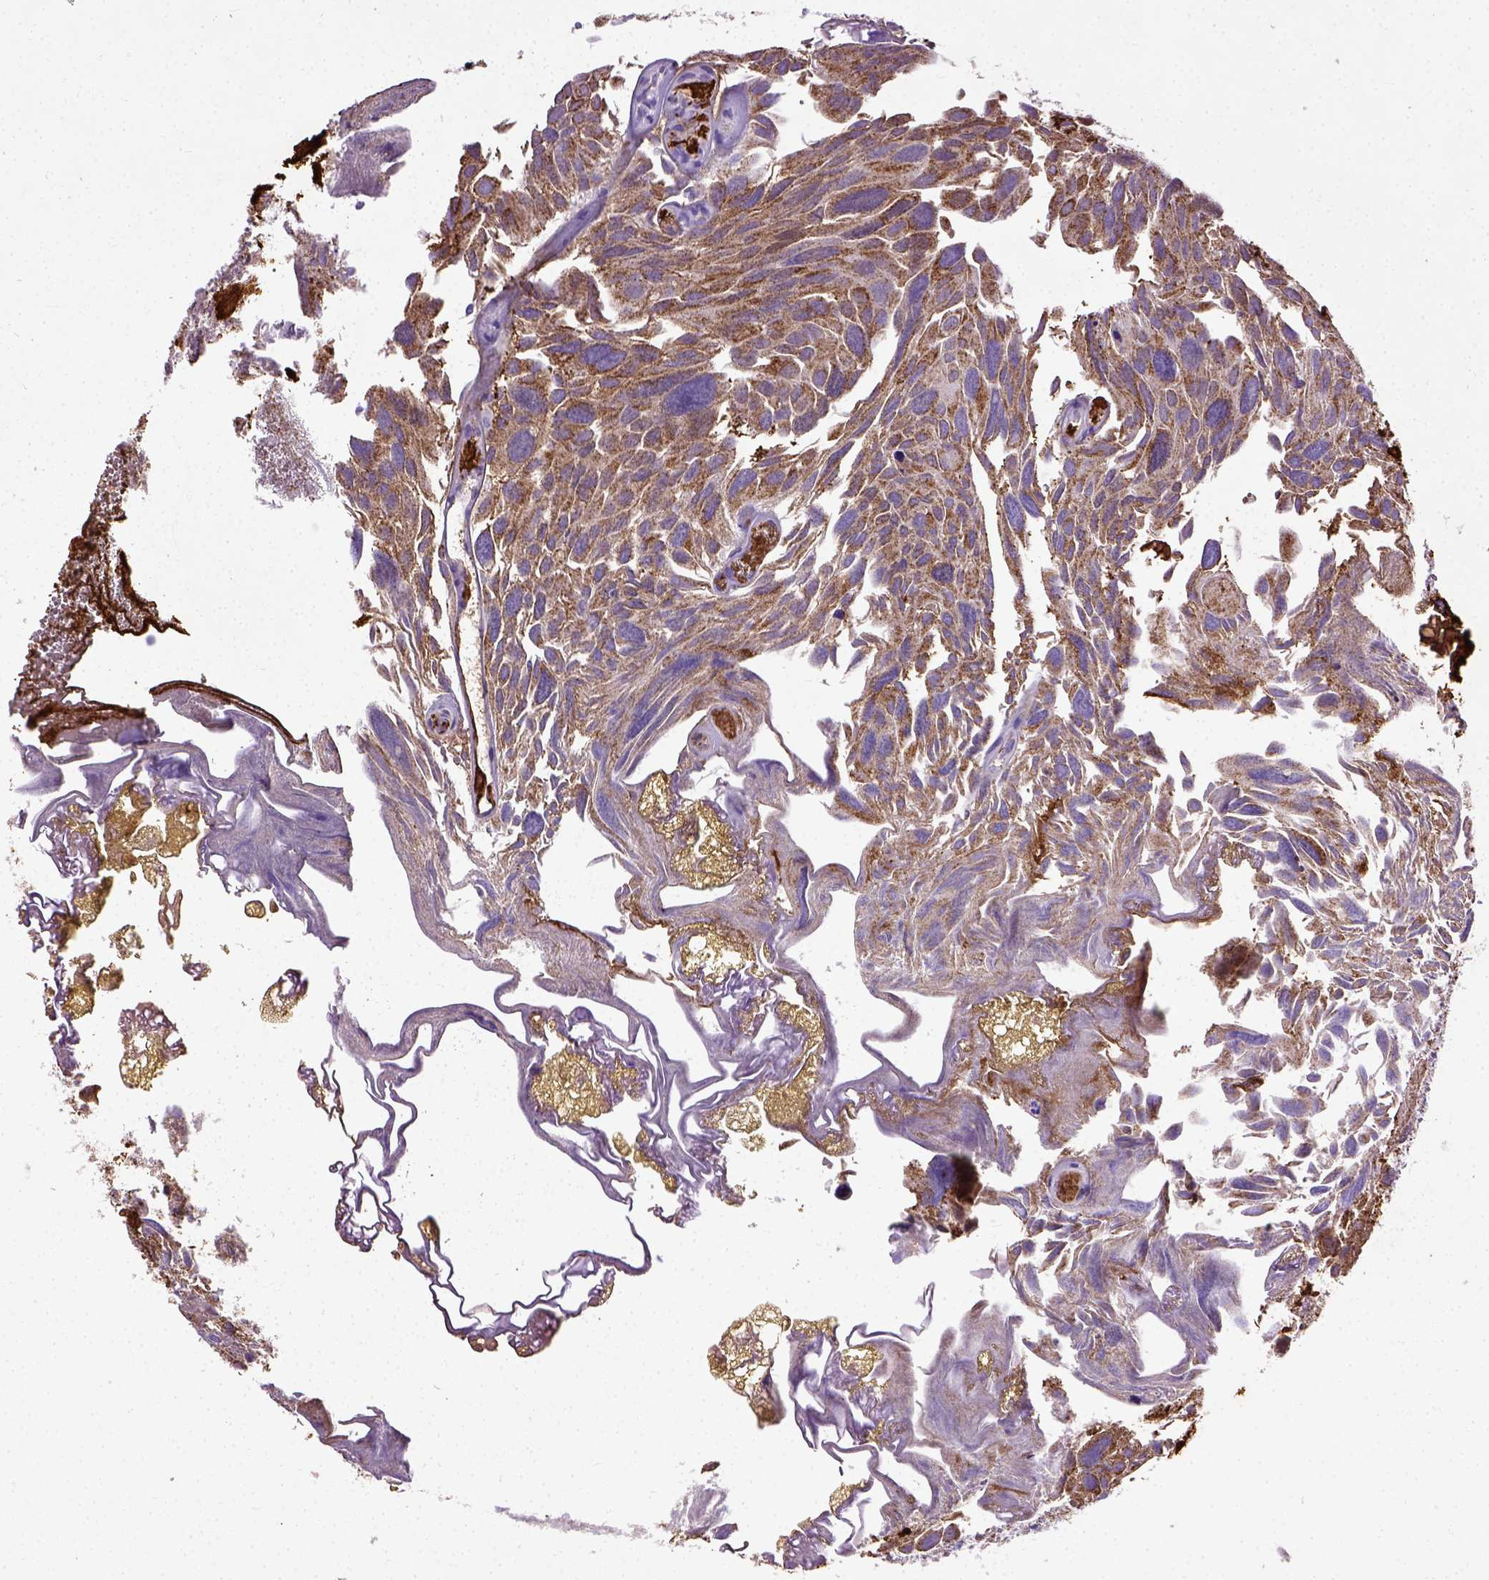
{"staining": {"intensity": "moderate", "quantity": "25%-75%", "location": "cytoplasmic/membranous,nuclear"}, "tissue": "urothelial cancer", "cell_type": "Tumor cells", "image_type": "cancer", "snomed": [{"axis": "morphology", "description": "Urothelial carcinoma, Low grade"}, {"axis": "topography", "description": "Urinary bladder"}], "caption": "Immunohistochemistry histopathology image of low-grade urothelial carcinoma stained for a protein (brown), which exhibits medium levels of moderate cytoplasmic/membranous and nuclear staining in approximately 25%-75% of tumor cells.", "gene": "ADAMTS8", "patient": {"sex": "female", "age": 69}}